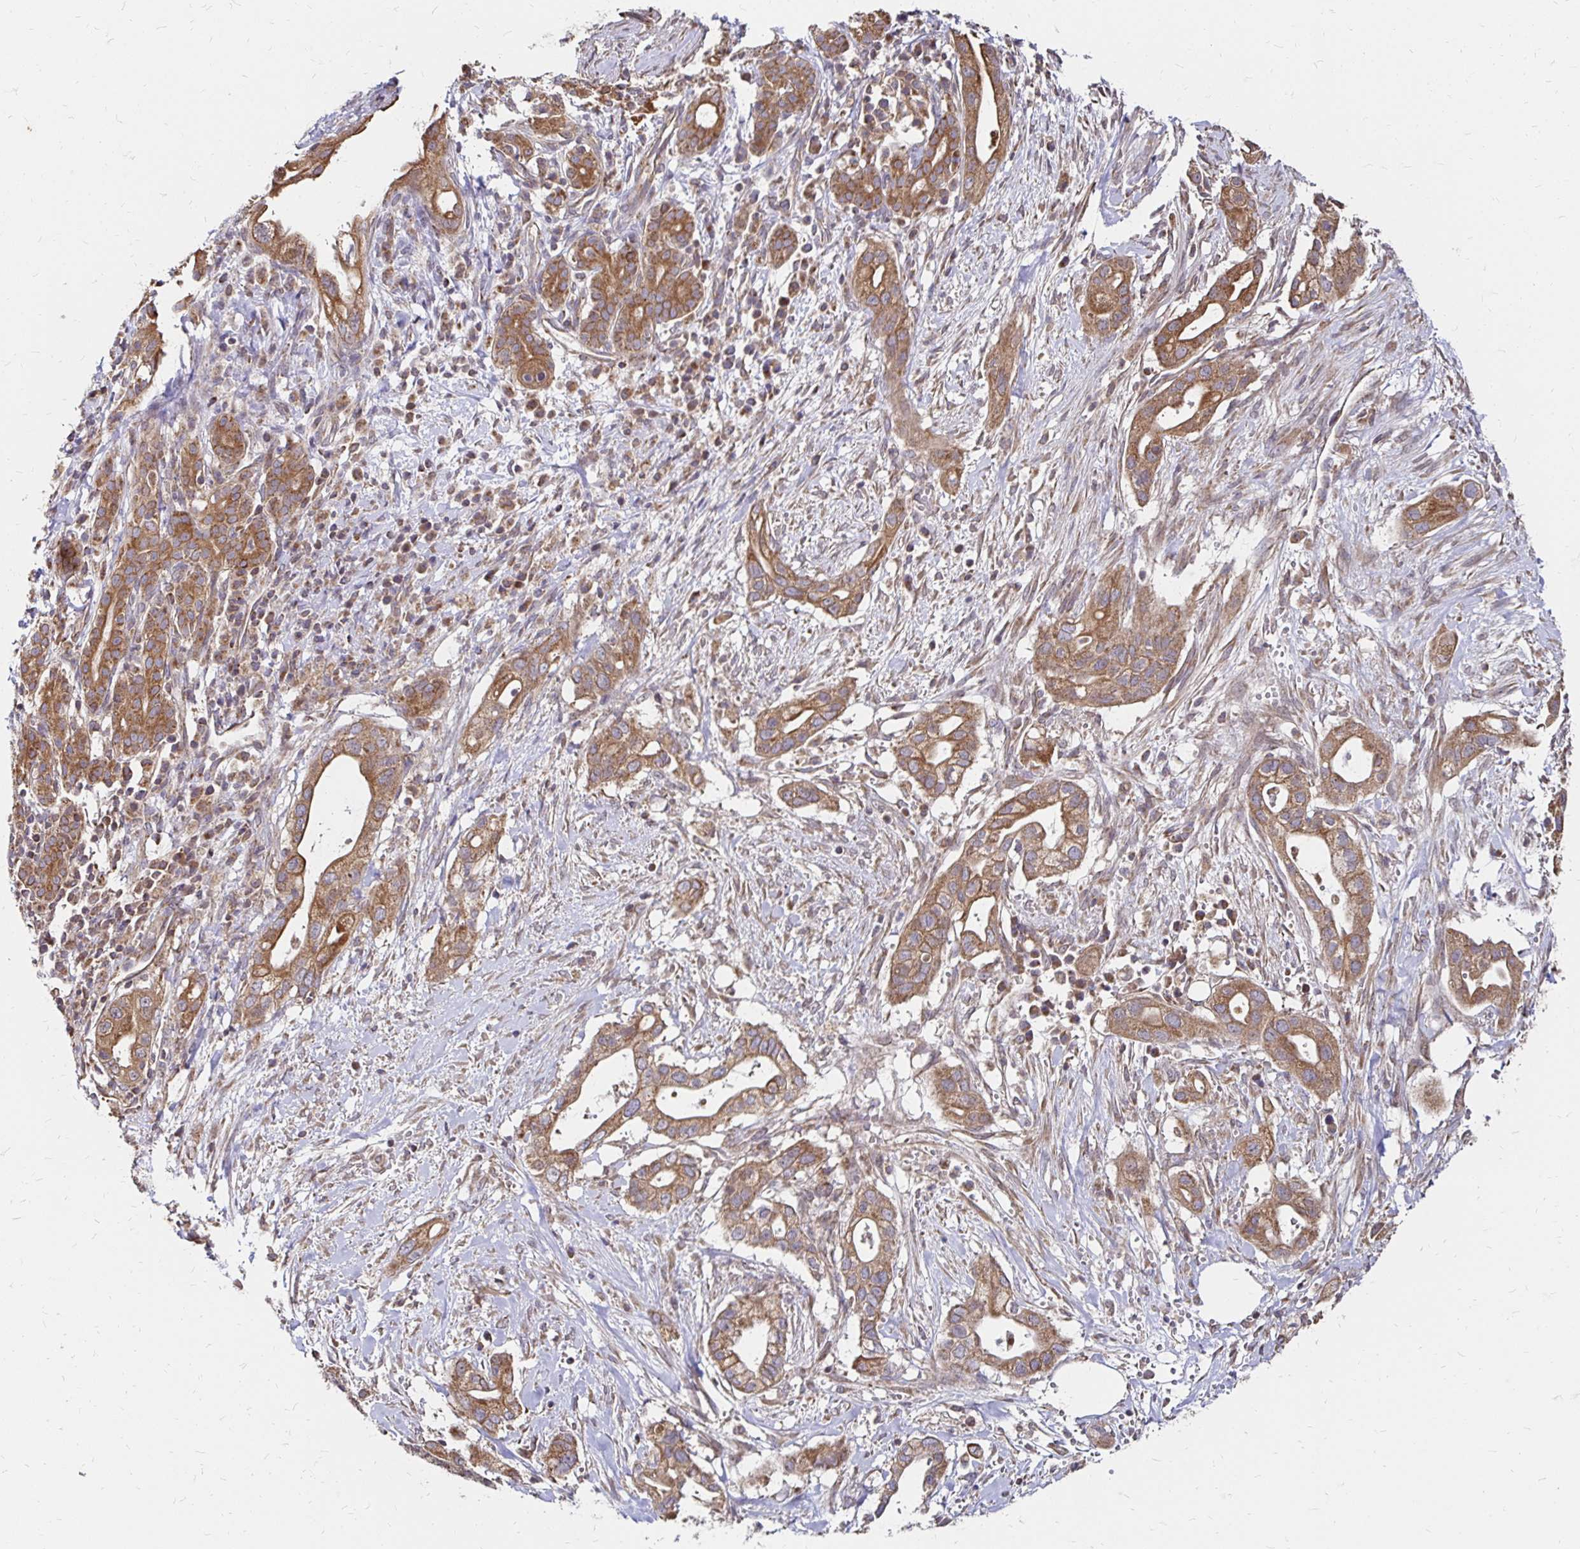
{"staining": {"intensity": "moderate", "quantity": ">75%", "location": "cytoplasmic/membranous"}, "tissue": "pancreatic cancer", "cell_type": "Tumor cells", "image_type": "cancer", "snomed": [{"axis": "morphology", "description": "Adenocarcinoma, NOS"}, {"axis": "topography", "description": "Pancreas"}], "caption": "Pancreatic adenocarcinoma stained for a protein demonstrates moderate cytoplasmic/membranous positivity in tumor cells. The staining was performed using DAB, with brown indicating positive protein expression. Nuclei are stained blue with hematoxylin.", "gene": "ZW10", "patient": {"sex": "male", "age": 44}}